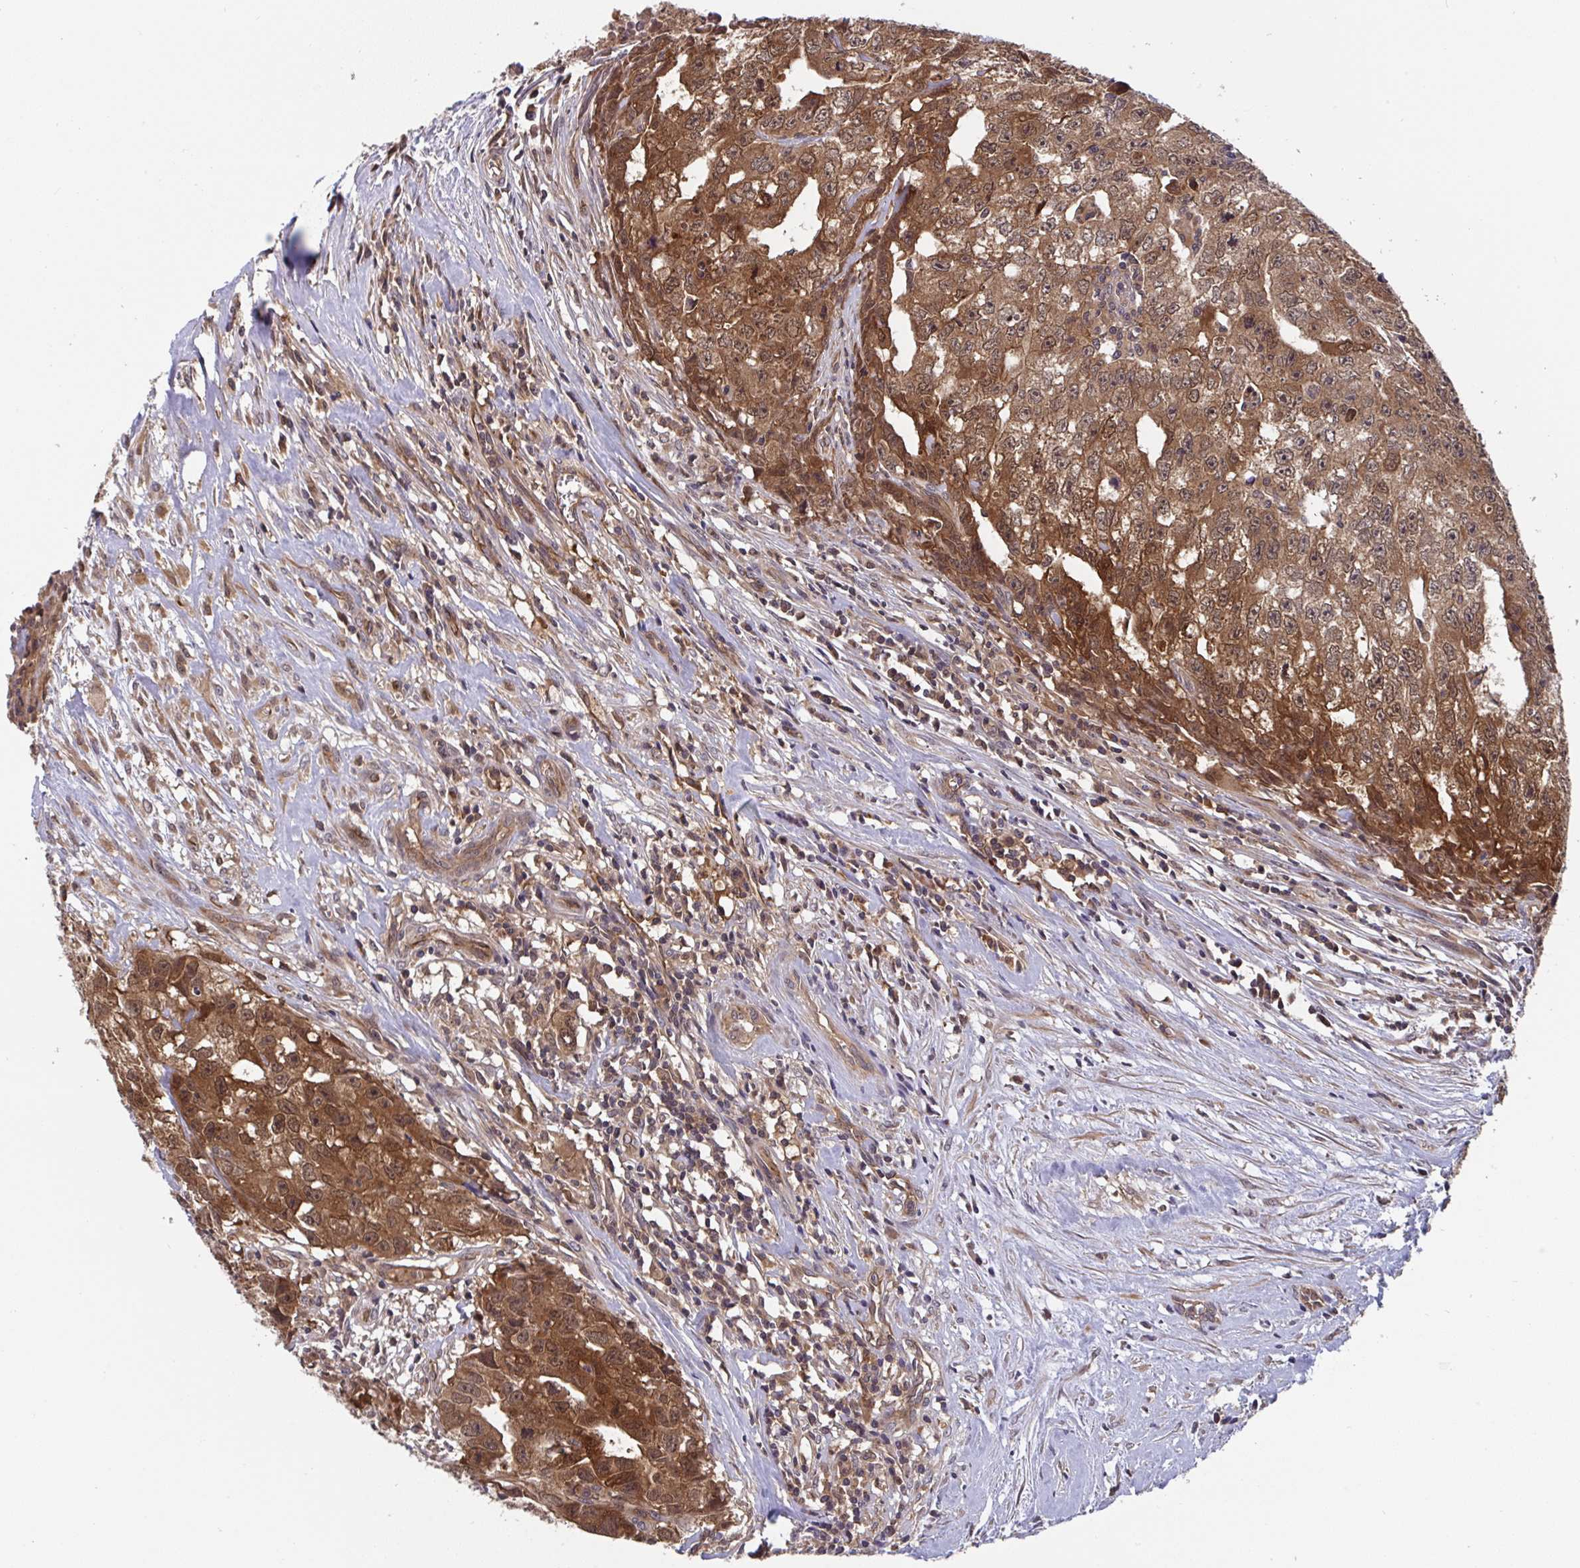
{"staining": {"intensity": "strong", "quantity": ">75%", "location": "cytoplasmic/membranous,nuclear"}, "tissue": "testis cancer", "cell_type": "Tumor cells", "image_type": "cancer", "snomed": [{"axis": "morphology", "description": "Carcinoma, Embryonal, NOS"}, {"axis": "morphology", "description": "Teratoma, malignant, NOS"}, {"axis": "topography", "description": "Testis"}], "caption": "IHC histopathology image of neoplastic tissue: testis malignant teratoma stained using immunohistochemistry demonstrates high levels of strong protein expression localized specifically in the cytoplasmic/membranous and nuclear of tumor cells, appearing as a cytoplasmic/membranous and nuclear brown color.", "gene": "TIGAR", "patient": {"sex": "male", "age": 24}}